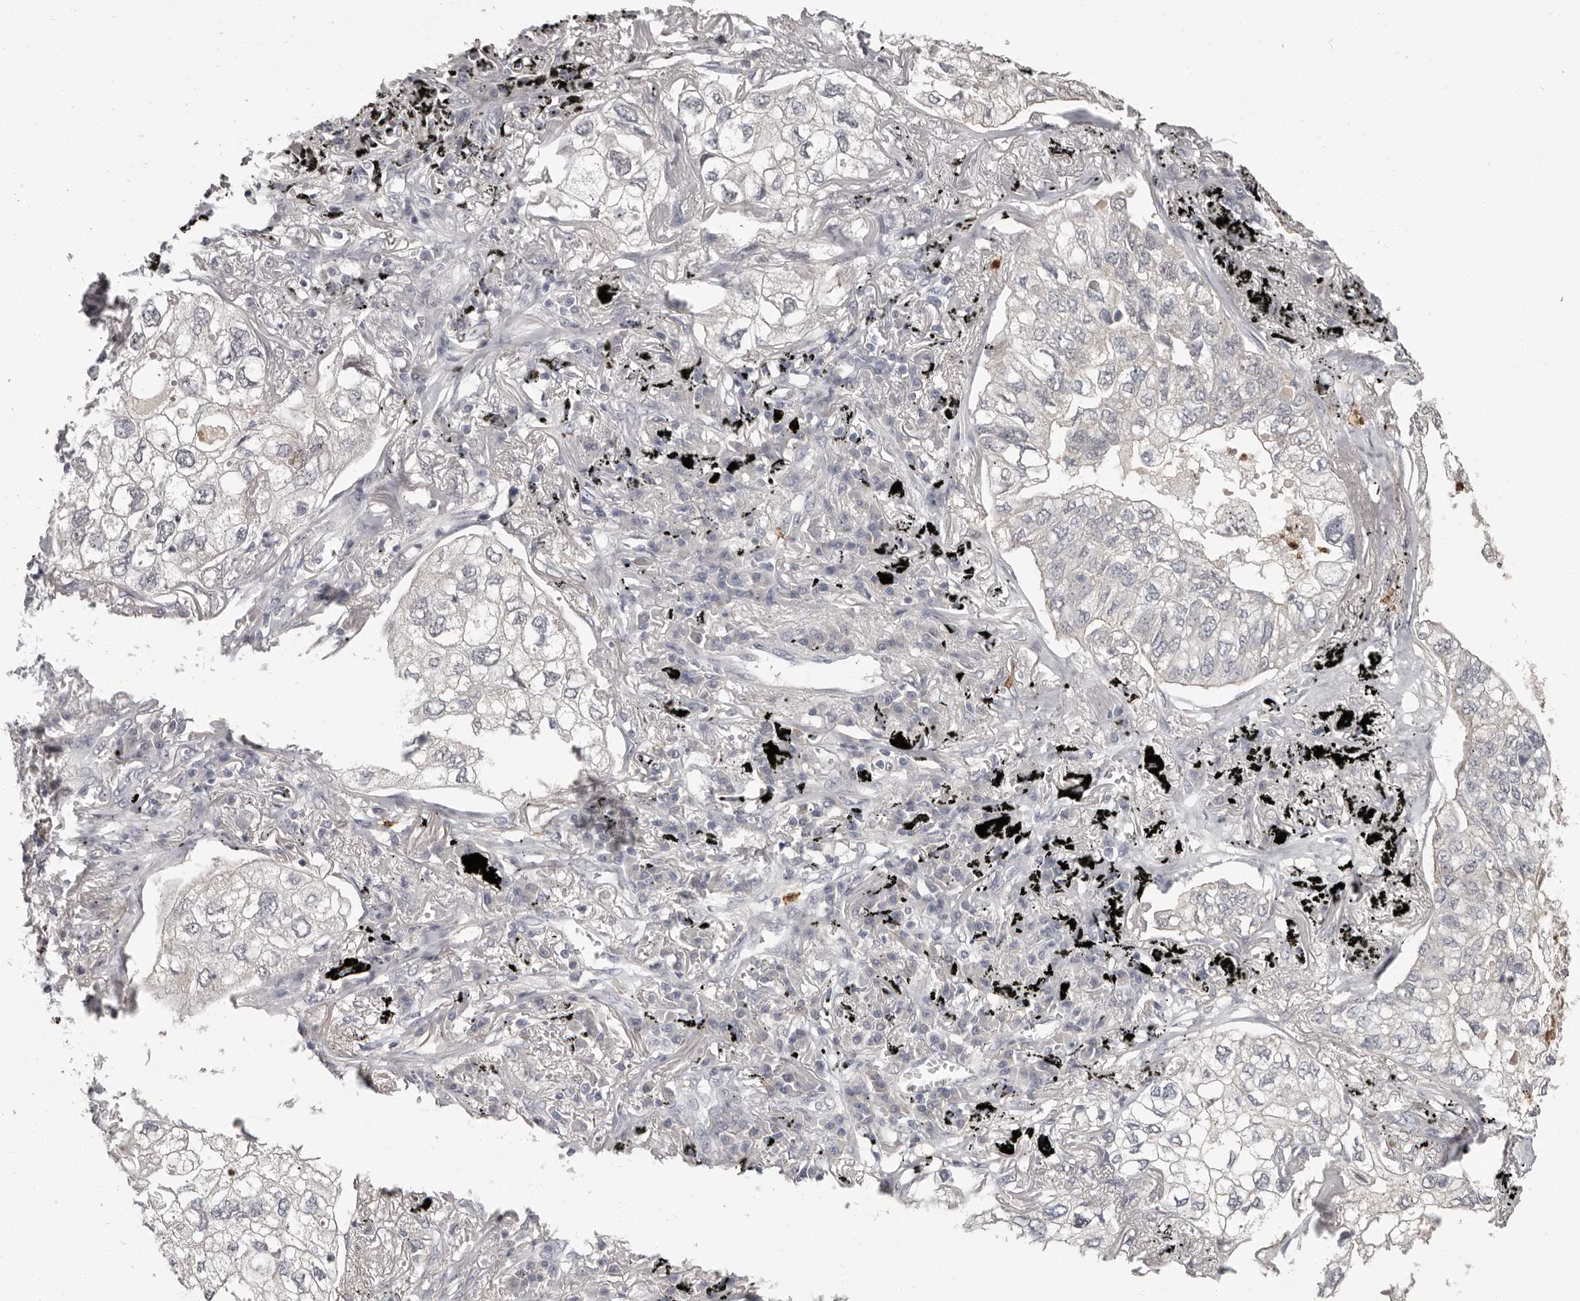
{"staining": {"intensity": "negative", "quantity": "none", "location": "none"}, "tissue": "lung cancer", "cell_type": "Tumor cells", "image_type": "cancer", "snomed": [{"axis": "morphology", "description": "Adenocarcinoma, NOS"}, {"axis": "topography", "description": "Lung"}], "caption": "Tumor cells show no significant expression in adenocarcinoma (lung).", "gene": "GPR157", "patient": {"sex": "male", "age": 65}}